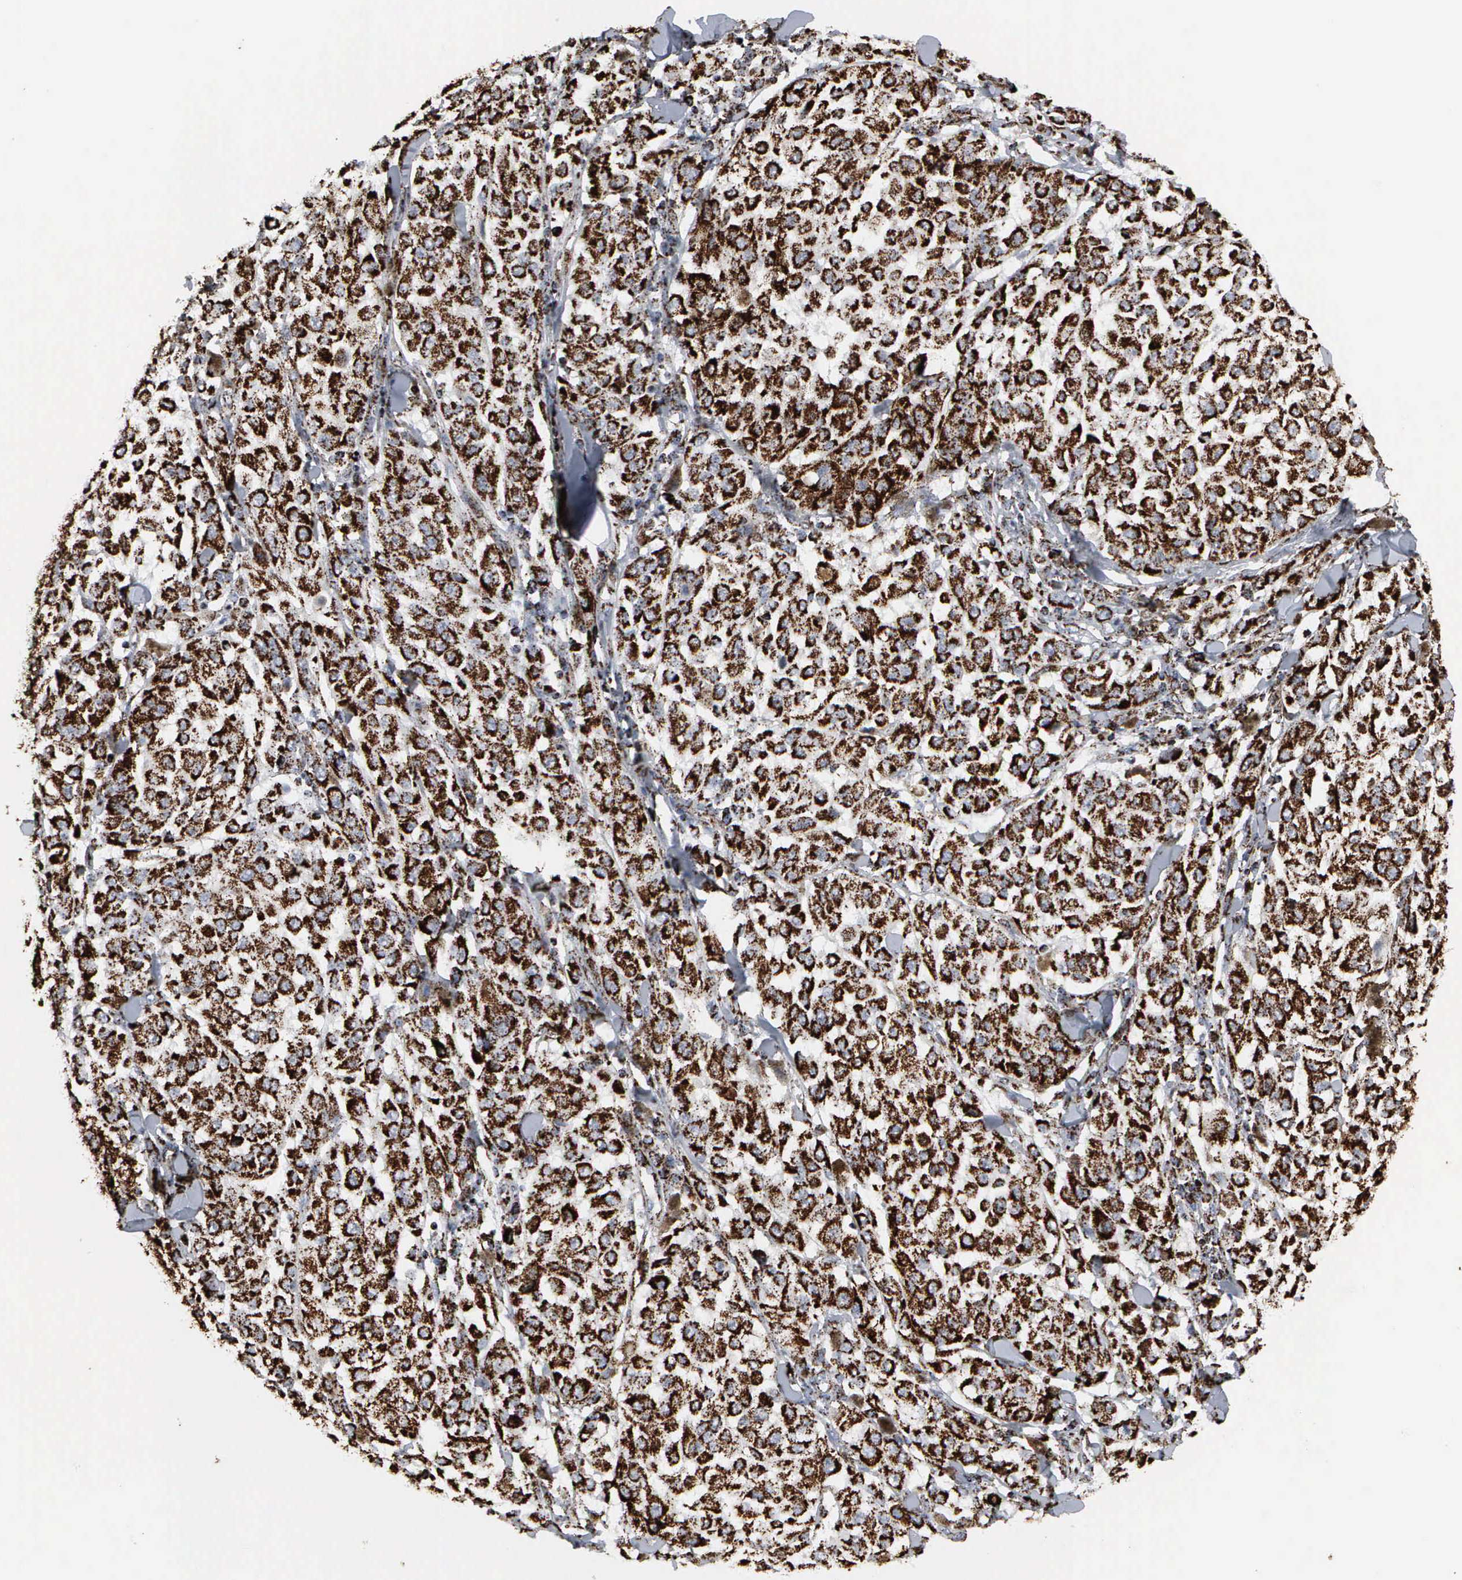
{"staining": {"intensity": "strong", "quantity": ">75%", "location": "cytoplasmic/membranous"}, "tissue": "melanoma", "cell_type": "Tumor cells", "image_type": "cancer", "snomed": [{"axis": "morphology", "description": "Malignant melanoma, NOS"}, {"axis": "topography", "description": "Skin"}], "caption": "Strong cytoplasmic/membranous staining for a protein is appreciated in approximately >75% of tumor cells of melanoma using IHC.", "gene": "HSPA9", "patient": {"sex": "female", "age": 64}}